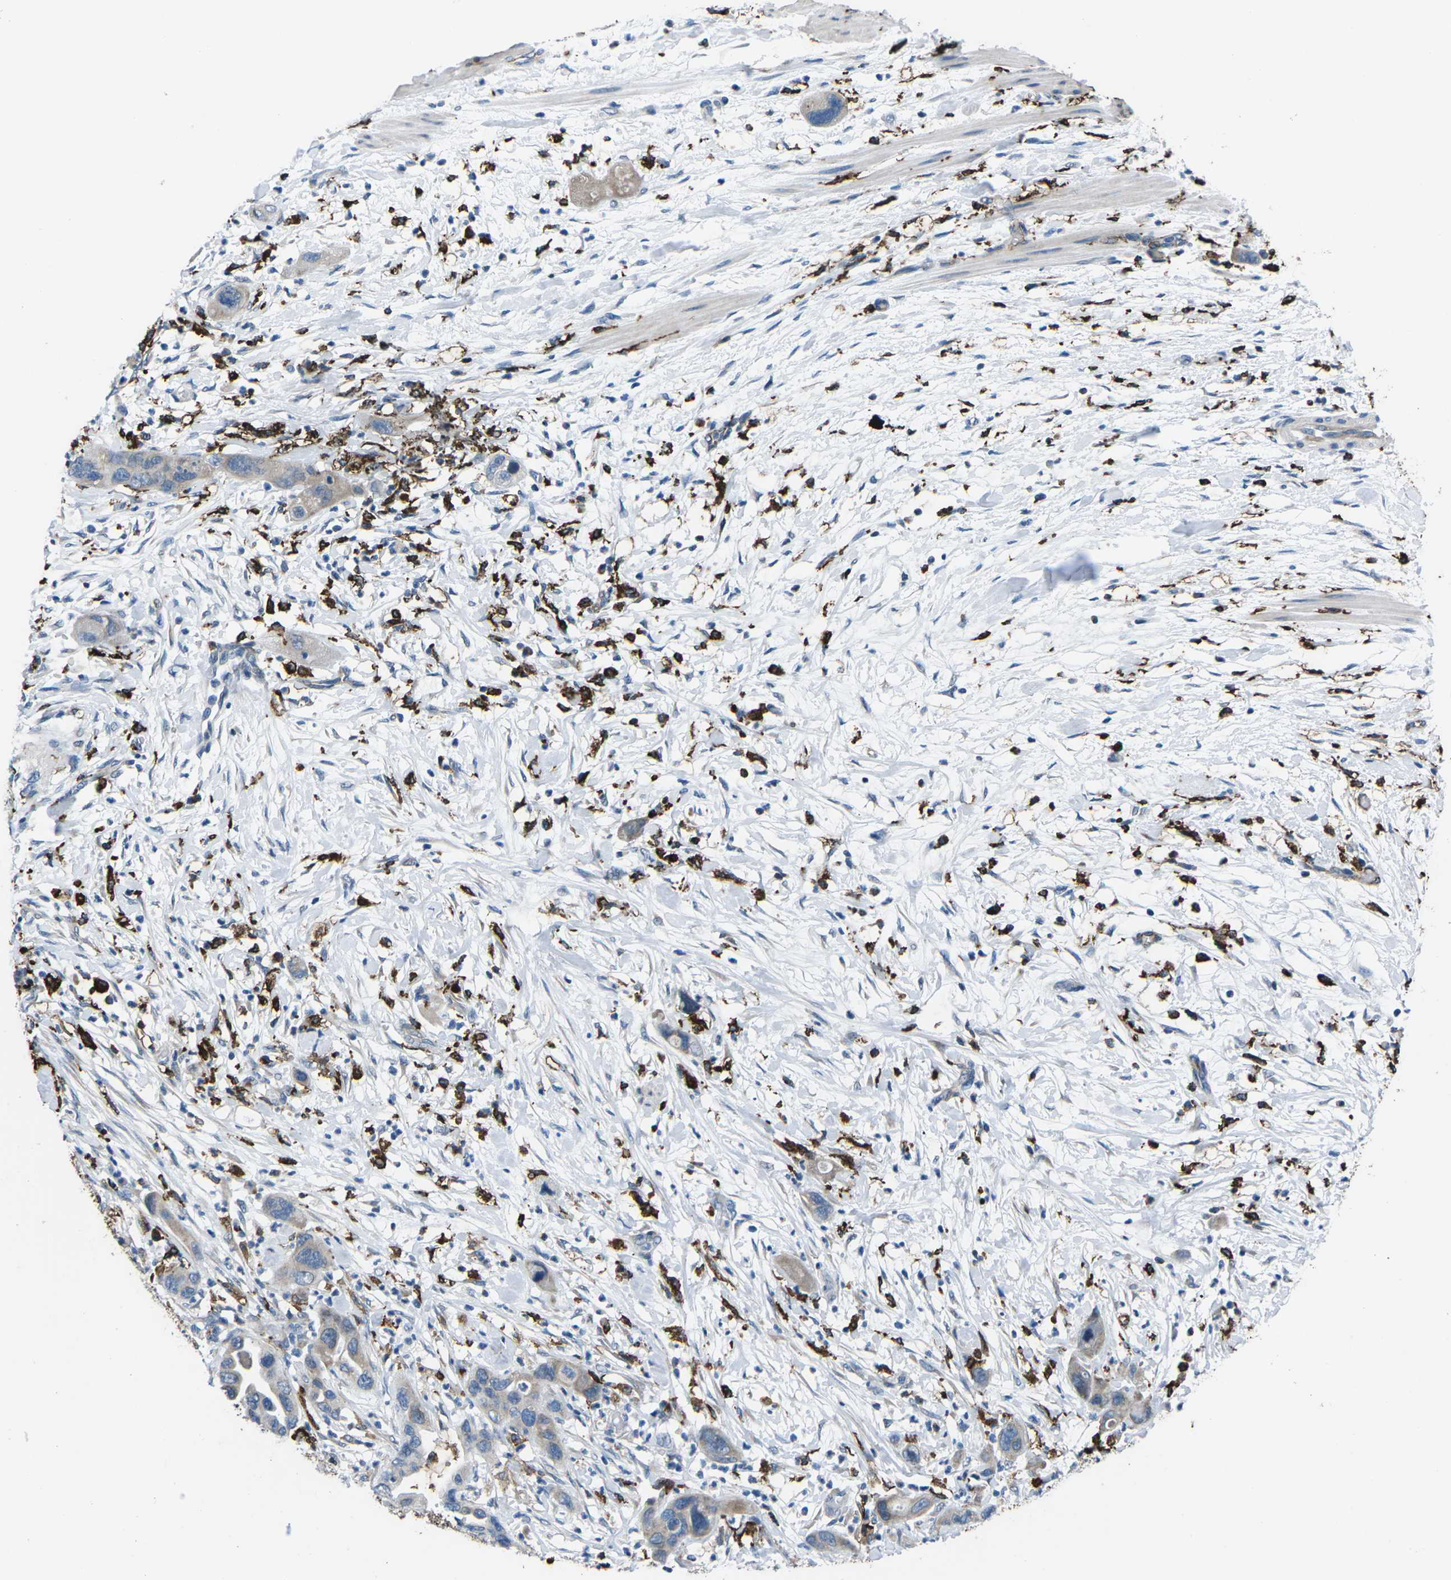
{"staining": {"intensity": "negative", "quantity": "none", "location": "none"}, "tissue": "pancreatic cancer", "cell_type": "Tumor cells", "image_type": "cancer", "snomed": [{"axis": "morphology", "description": "Adenocarcinoma, NOS"}, {"axis": "topography", "description": "Pancreas"}], "caption": "The micrograph exhibits no significant positivity in tumor cells of adenocarcinoma (pancreatic).", "gene": "PTPN1", "patient": {"sex": "female", "age": 71}}